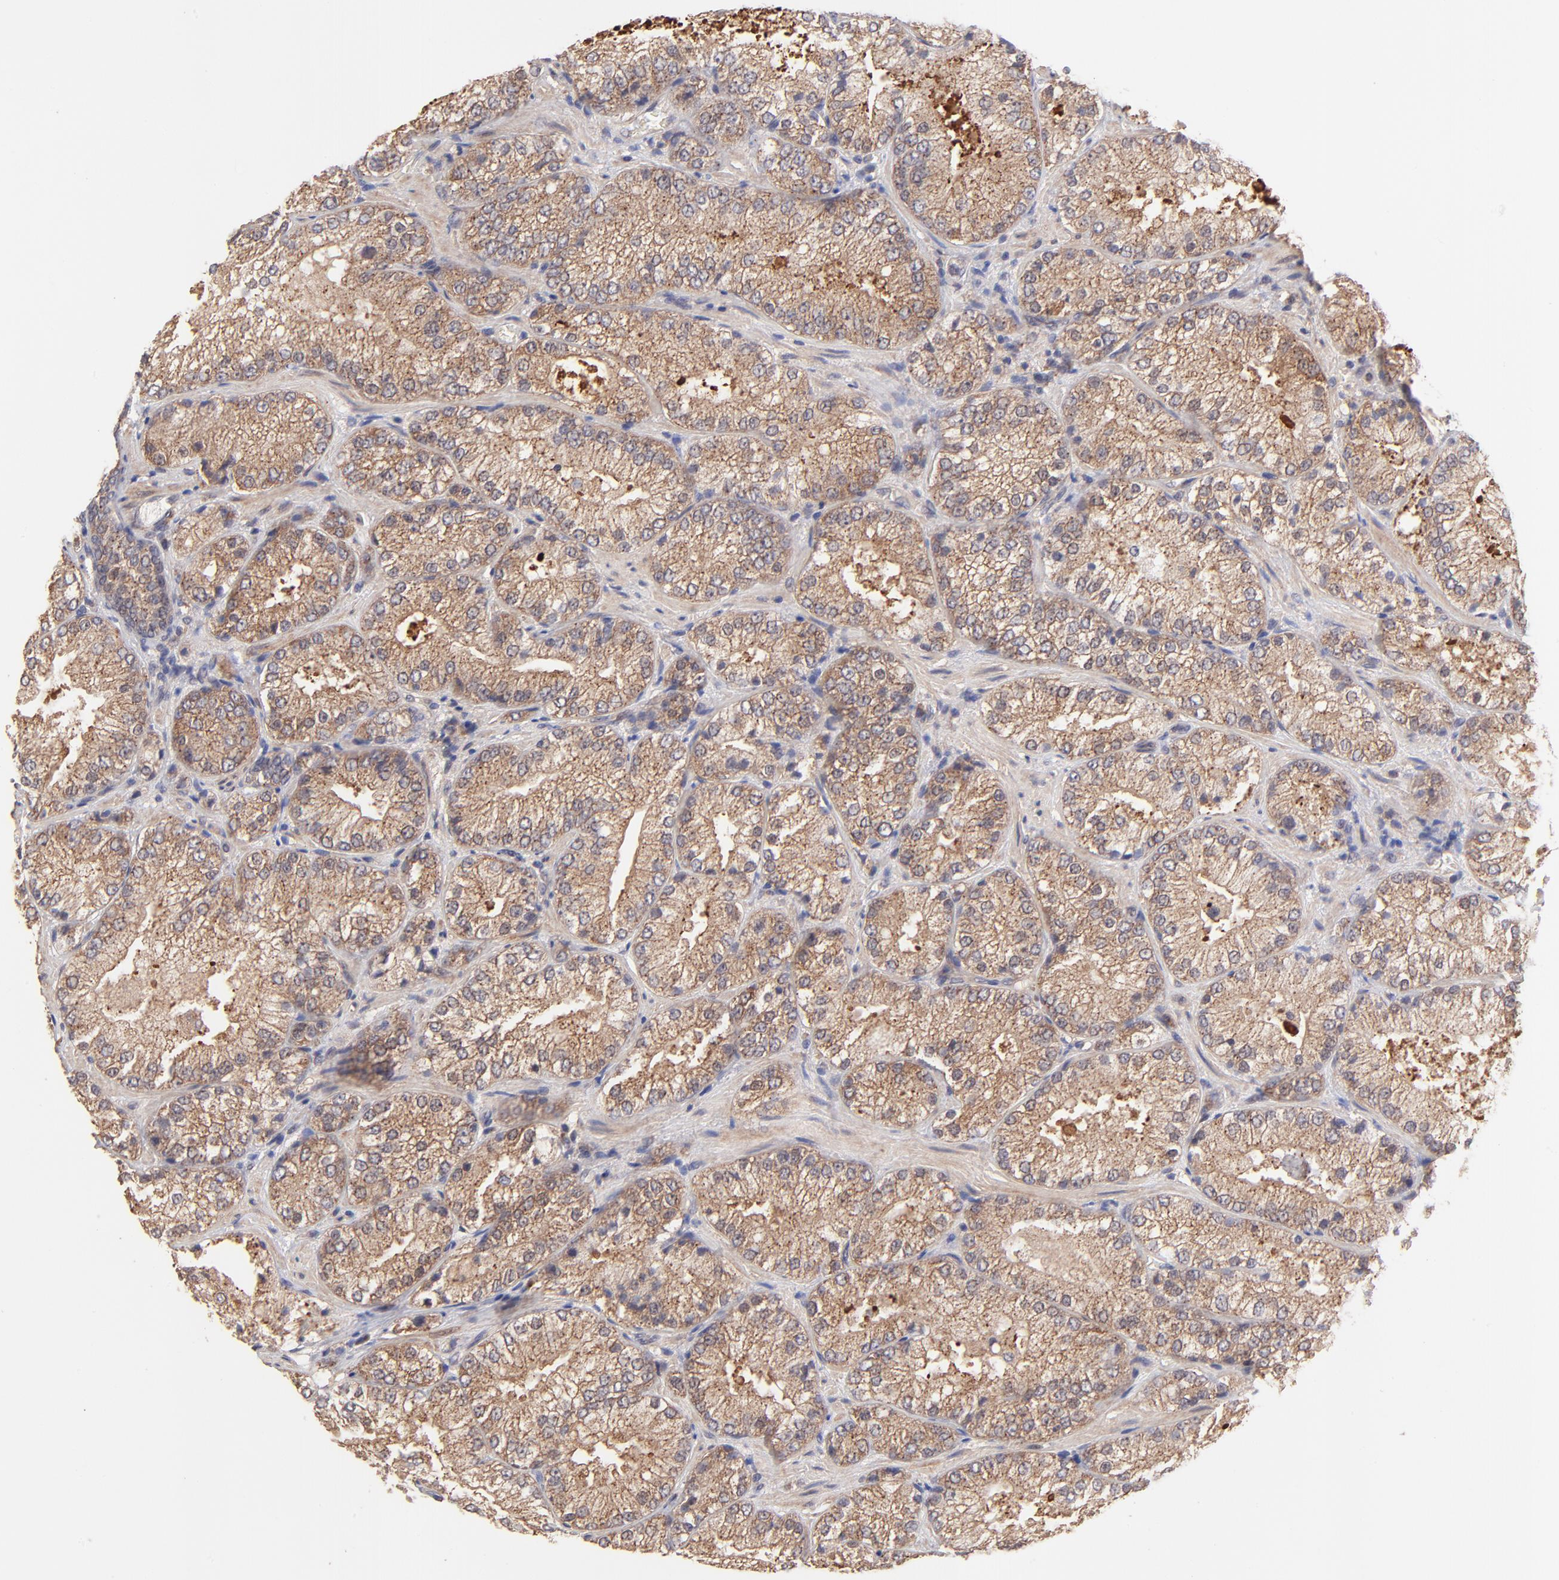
{"staining": {"intensity": "moderate", "quantity": ">75%", "location": "cytoplasmic/membranous"}, "tissue": "prostate cancer", "cell_type": "Tumor cells", "image_type": "cancer", "snomed": [{"axis": "morphology", "description": "Adenocarcinoma, Low grade"}, {"axis": "topography", "description": "Prostate"}], "caption": "Prostate cancer (low-grade adenocarcinoma) was stained to show a protein in brown. There is medium levels of moderate cytoplasmic/membranous expression in about >75% of tumor cells.", "gene": "BAIAP2L2", "patient": {"sex": "male", "age": 60}}